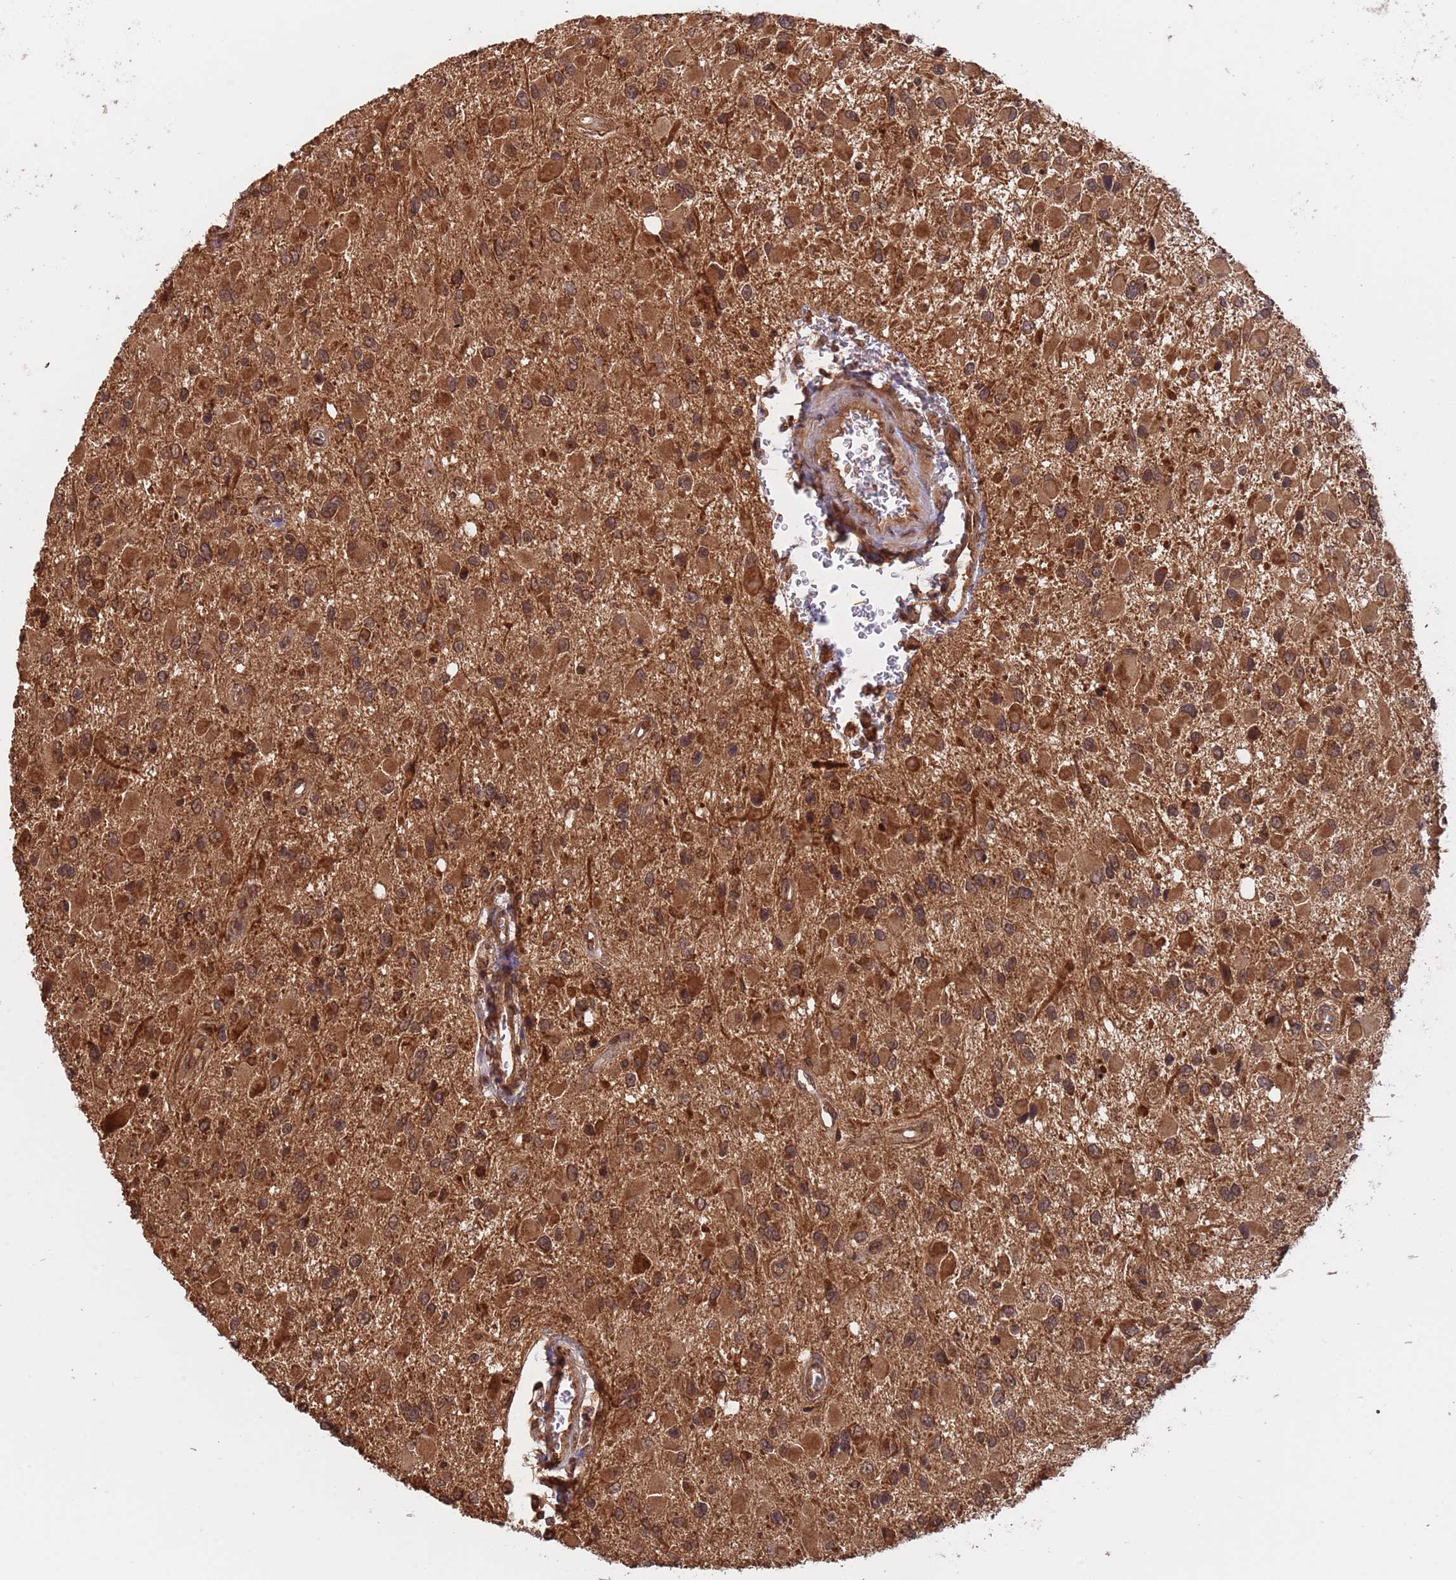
{"staining": {"intensity": "strong", "quantity": ">75%", "location": "cytoplasmic/membranous,nuclear"}, "tissue": "glioma", "cell_type": "Tumor cells", "image_type": "cancer", "snomed": [{"axis": "morphology", "description": "Glioma, malignant, High grade"}, {"axis": "topography", "description": "Brain"}], "caption": "IHC image of malignant glioma (high-grade) stained for a protein (brown), which displays high levels of strong cytoplasmic/membranous and nuclear expression in approximately >75% of tumor cells.", "gene": "ERI1", "patient": {"sex": "male", "age": 53}}